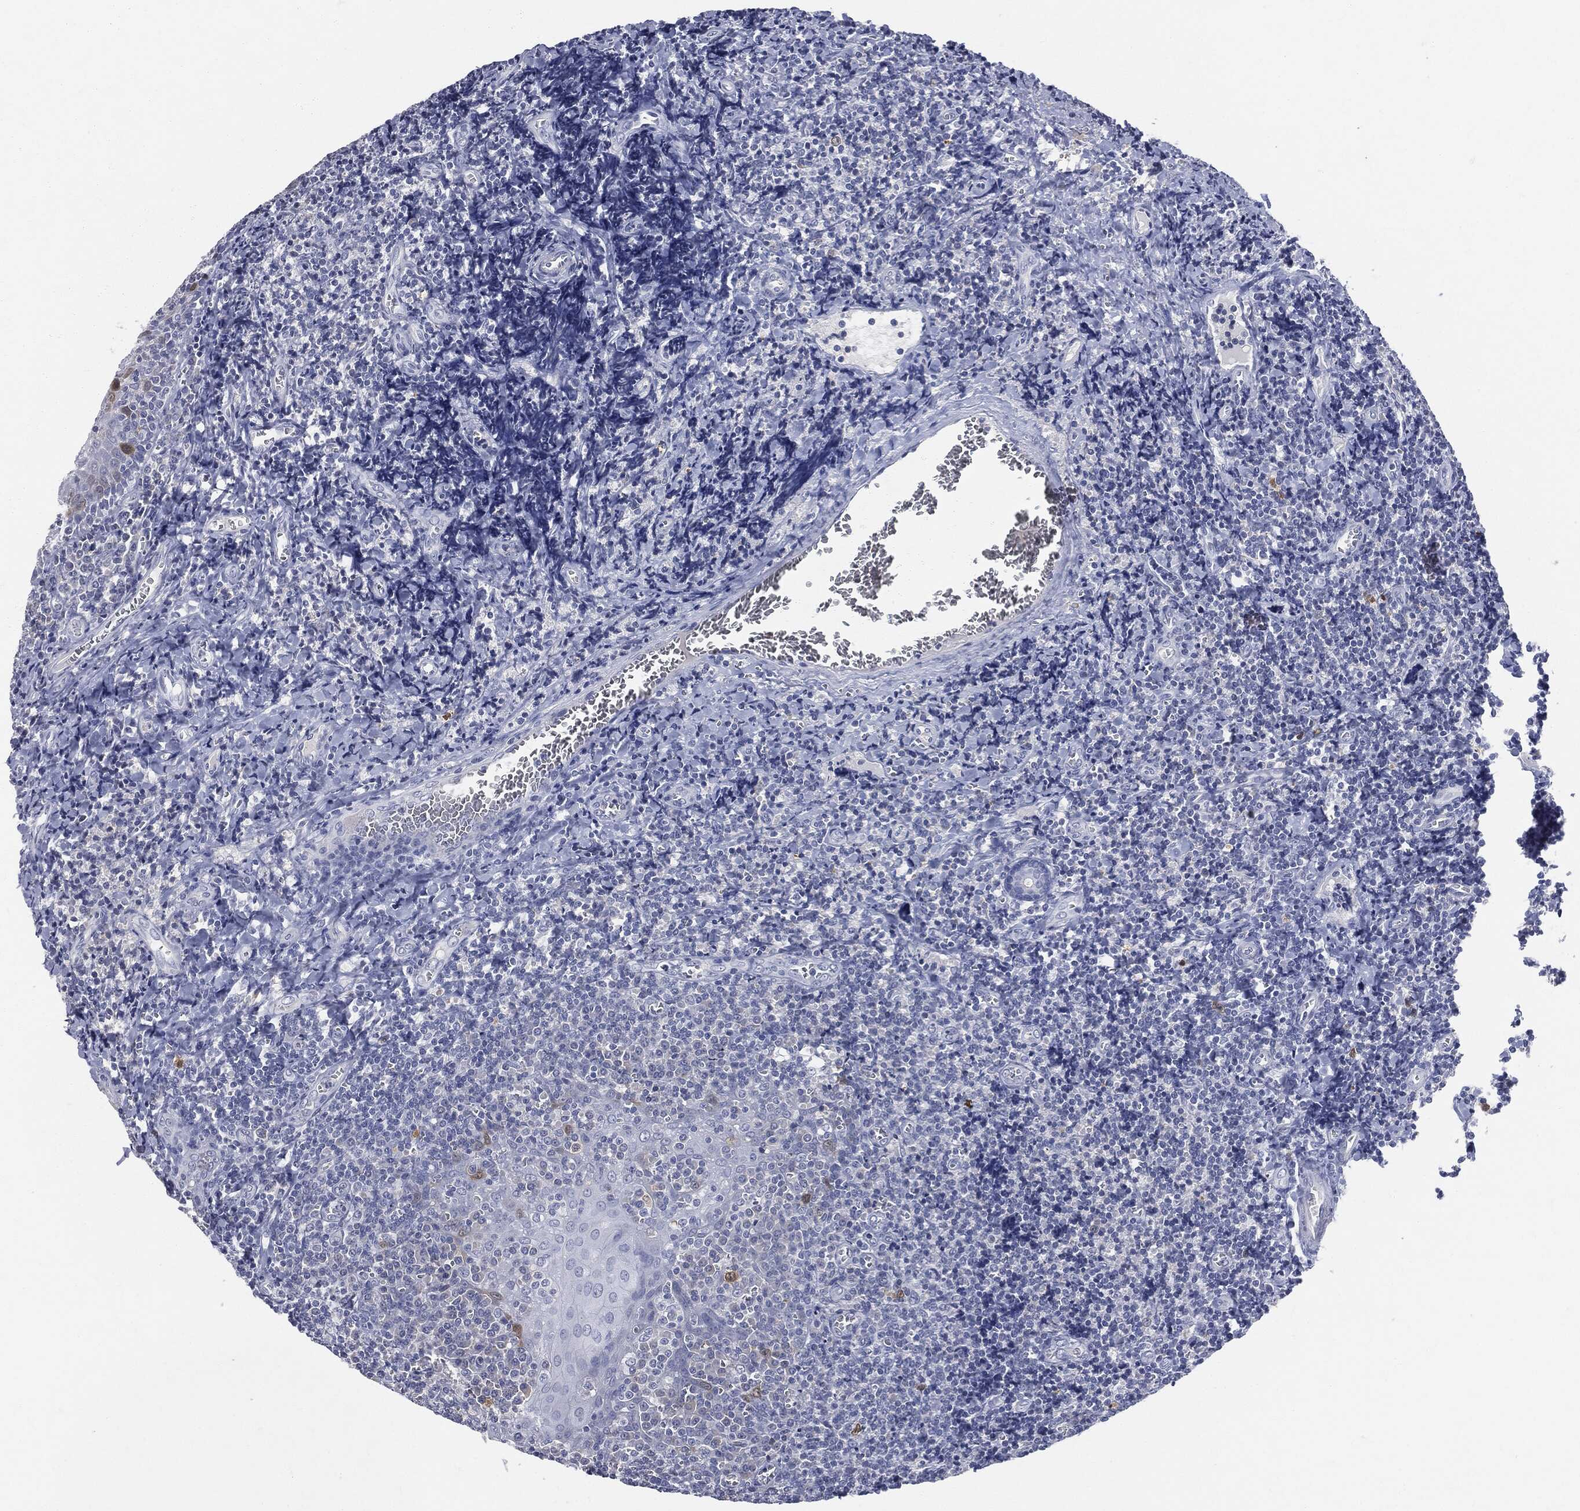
{"staining": {"intensity": "strong", "quantity": "25%-75%", "location": "cytoplasmic/membranous"}, "tissue": "tonsil", "cell_type": "Germinal center cells", "image_type": "normal", "snomed": [{"axis": "morphology", "description": "Normal tissue, NOS"}, {"axis": "morphology", "description": "Inflammation, NOS"}, {"axis": "topography", "description": "Tonsil"}], "caption": "Benign tonsil demonstrates strong cytoplasmic/membranous positivity in approximately 25%-75% of germinal center cells (brown staining indicates protein expression, while blue staining denotes nuclei)..", "gene": "UBE2C", "patient": {"sex": "female", "age": 31}}